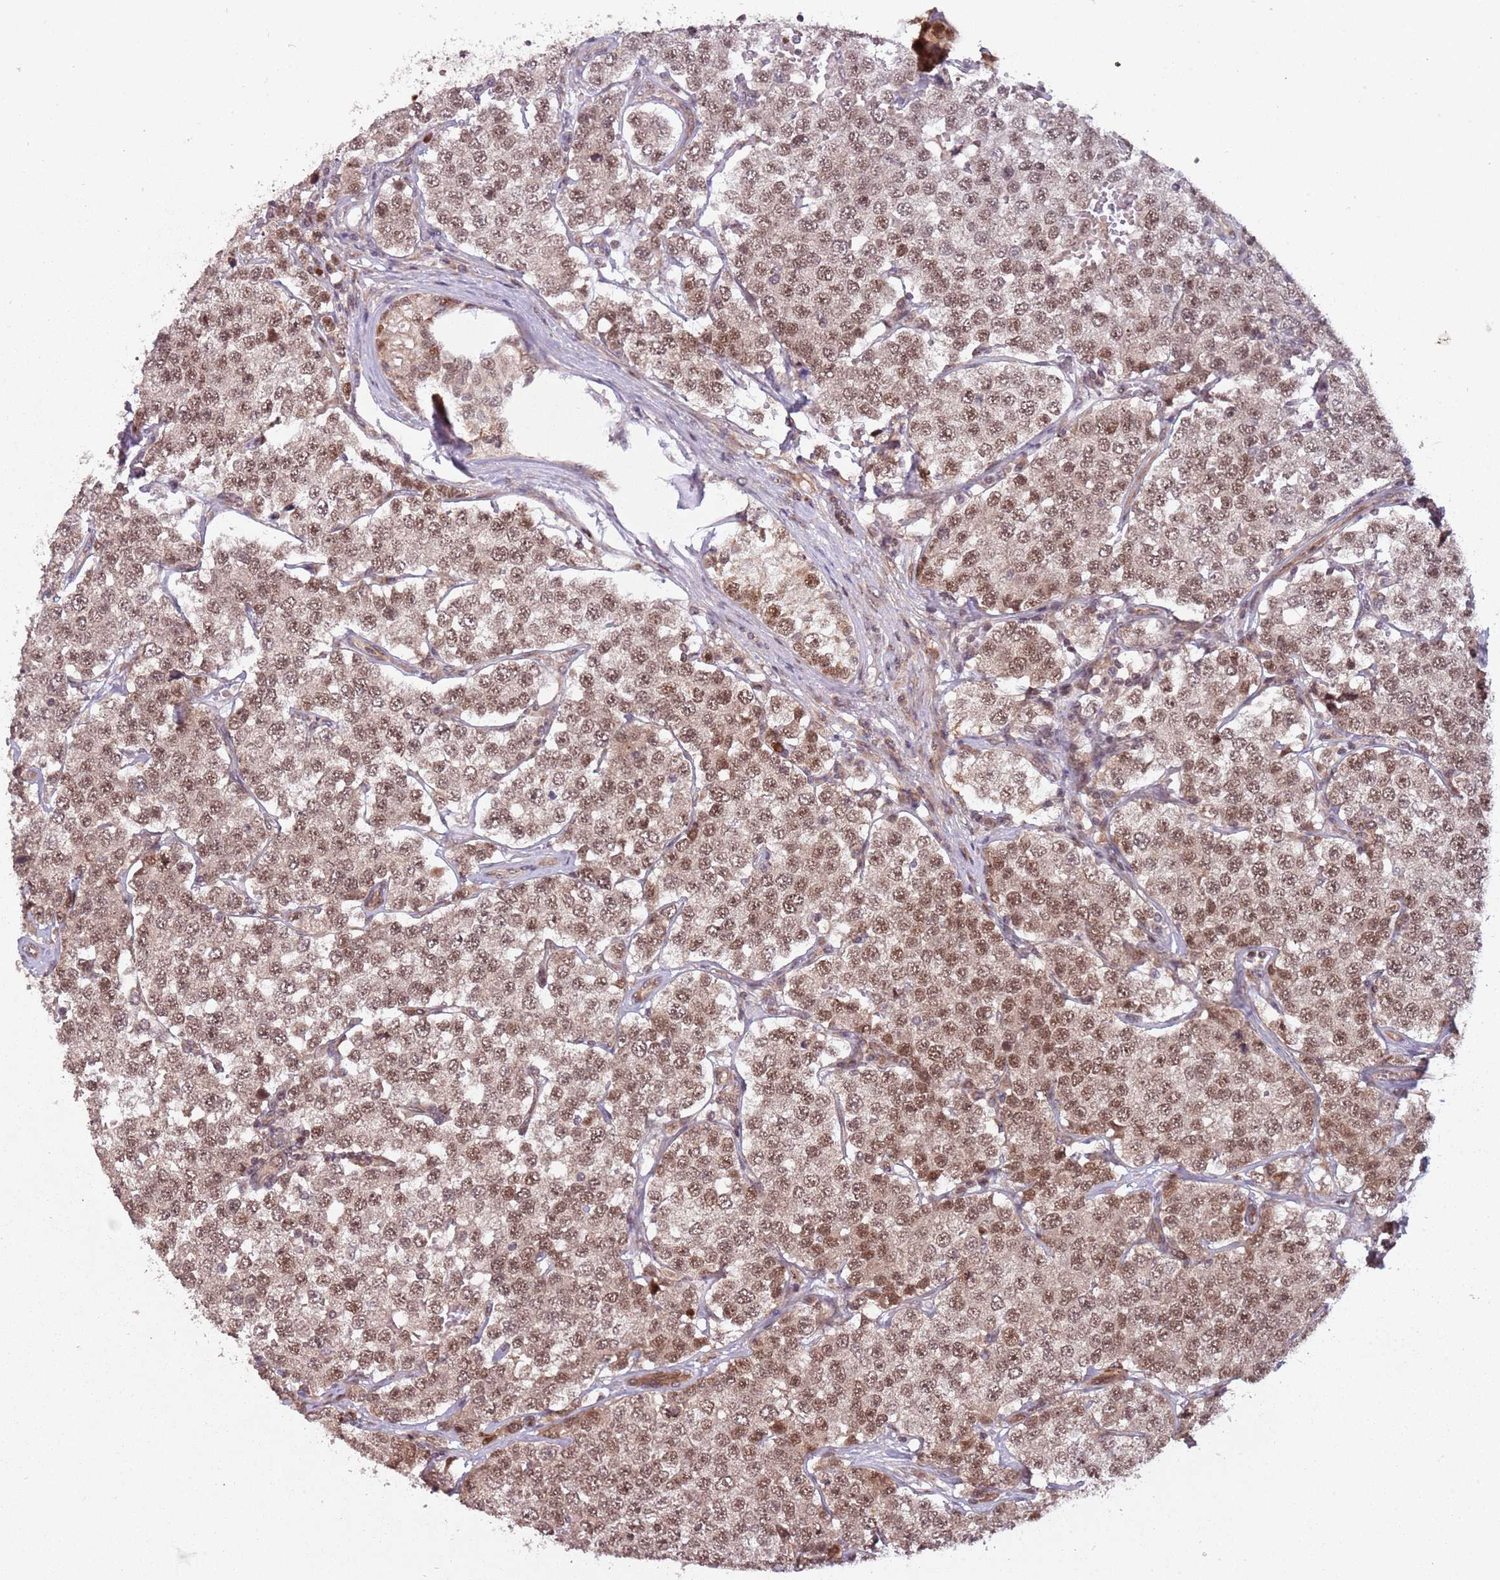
{"staining": {"intensity": "moderate", "quantity": ">75%", "location": "nuclear"}, "tissue": "testis cancer", "cell_type": "Tumor cells", "image_type": "cancer", "snomed": [{"axis": "morphology", "description": "Seminoma, NOS"}, {"axis": "topography", "description": "Testis"}], "caption": "The immunohistochemical stain shows moderate nuclear expression in tumor cells of seminoma (testis) tissue.", "gene": "SUDS3", "patient": {"sex": "male", "age": 34}}